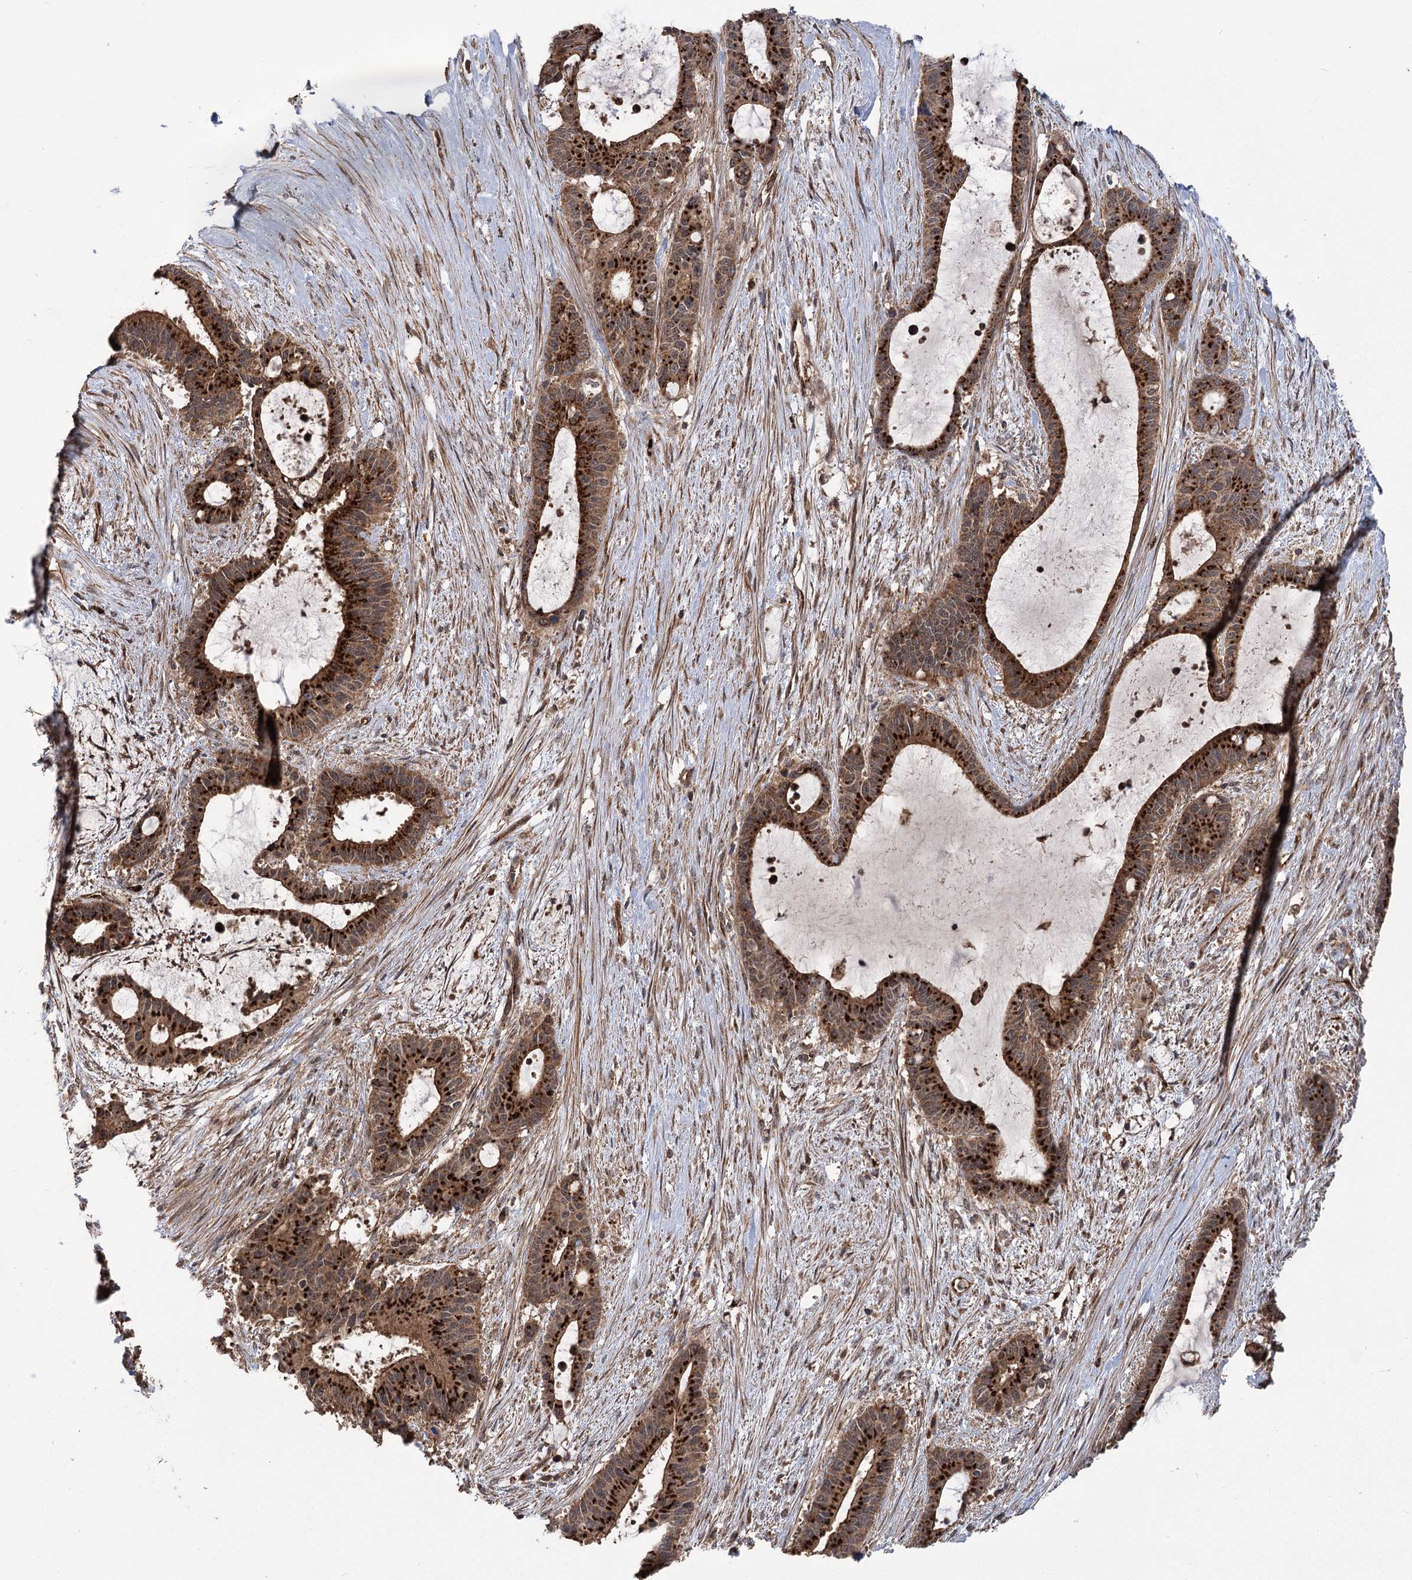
{"staining": {"intensity": "strong", "quantity": ">75%", "location": "cytoplasmic/membranous"}, "tissue": "liver cancer", "cell_type": "Tumor cells", "image_type": "cancer", "snomed": [{"axis": "morphology", "description": "Normal tissue, NOS"}, {"axis": "morphology", "description": "Cholangiocarcinoma"}, {"axis": "topography", "description": "Liver"}, {"axis": "topography", "description": "Peripheral nerve tissue"}], "caption": "Liver cholangiocarcinoma stained with a protein marker shows strong staining in tumor cells.", "gene": "CARD19", "patient": {"sex": "female", "age": 73}}